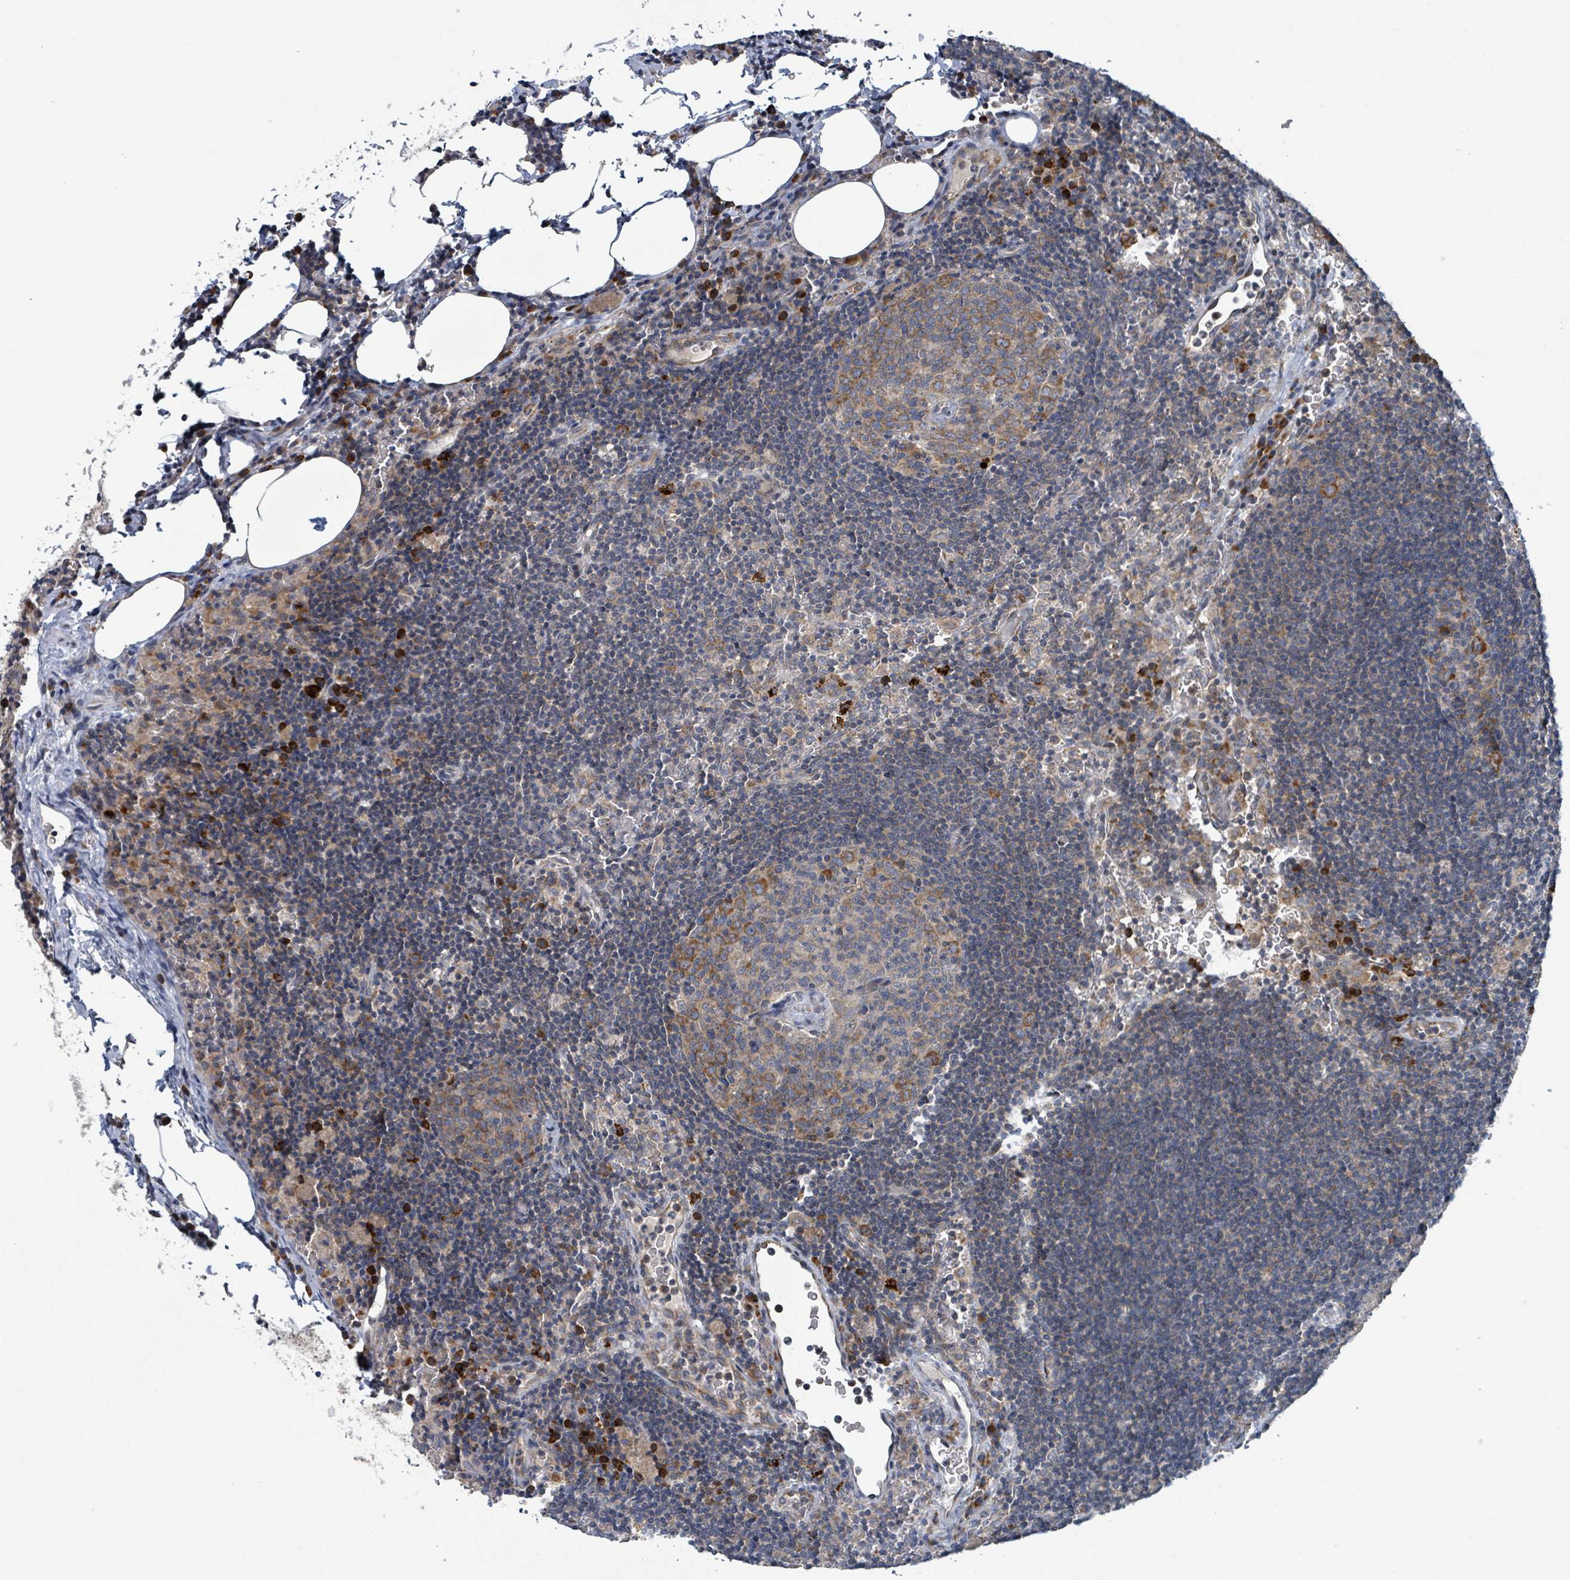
{"staining": {"intensity": "moderate", "quantity": "25%-75%", "location": "cytoplasmic/membranous"}, "tissue": "lymph node", "cell_type": "Germinal center cells", "image_type": "normal", "snomed": [{"axis": "morphology", "description": "Normal tissue, NOS"}, {"axis": "topography", "description": "Lymph node"}], "caption": "Lymph node stained for a protein (brown) exhibits moderate cytoplasmic/membranous positive expression in about 25%-75% of germinal center cells.", "gene": "OR51E1", "patient": {"sex": "male", "age": 62}}